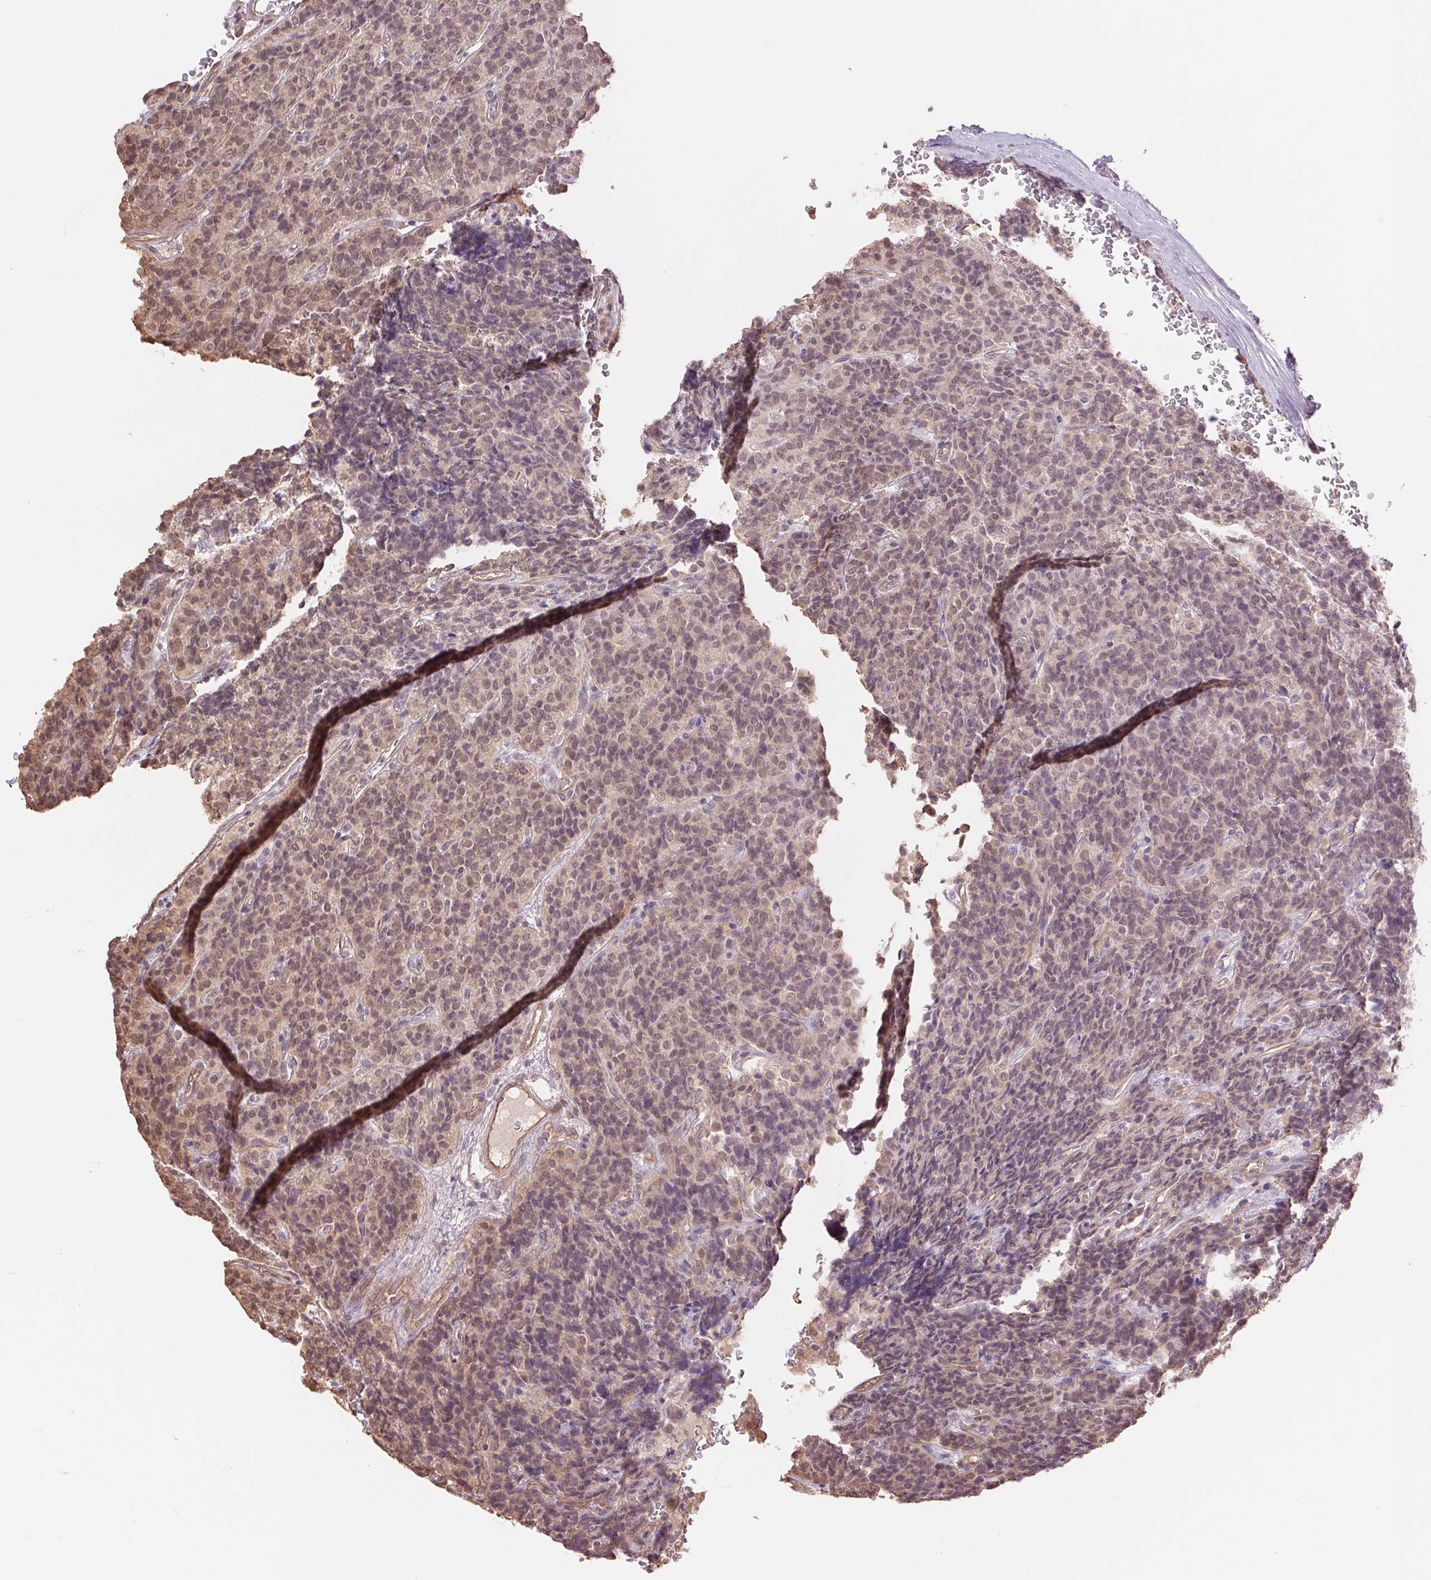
{"staining": {"intensity": "weak", "quantity": "25%-75%", "location": "nuclear"}, "tissue": "carcinoid", "cell_type": "Tumor cells", "image_type": "cancer", "snomed": [{"axis": "morphology", "description": "Carcinoid, malignant, NOS"}, {"axis": "topography", "description": "Pancreas"}], "caption": "Immunohistochemistry (IHC) of carcinoid exhibits low levels of weak nuclear staining in approximately 25%-75% of tumor cells.", "gene": "PALM", "patient": {"sex": "male", "age": 36}}